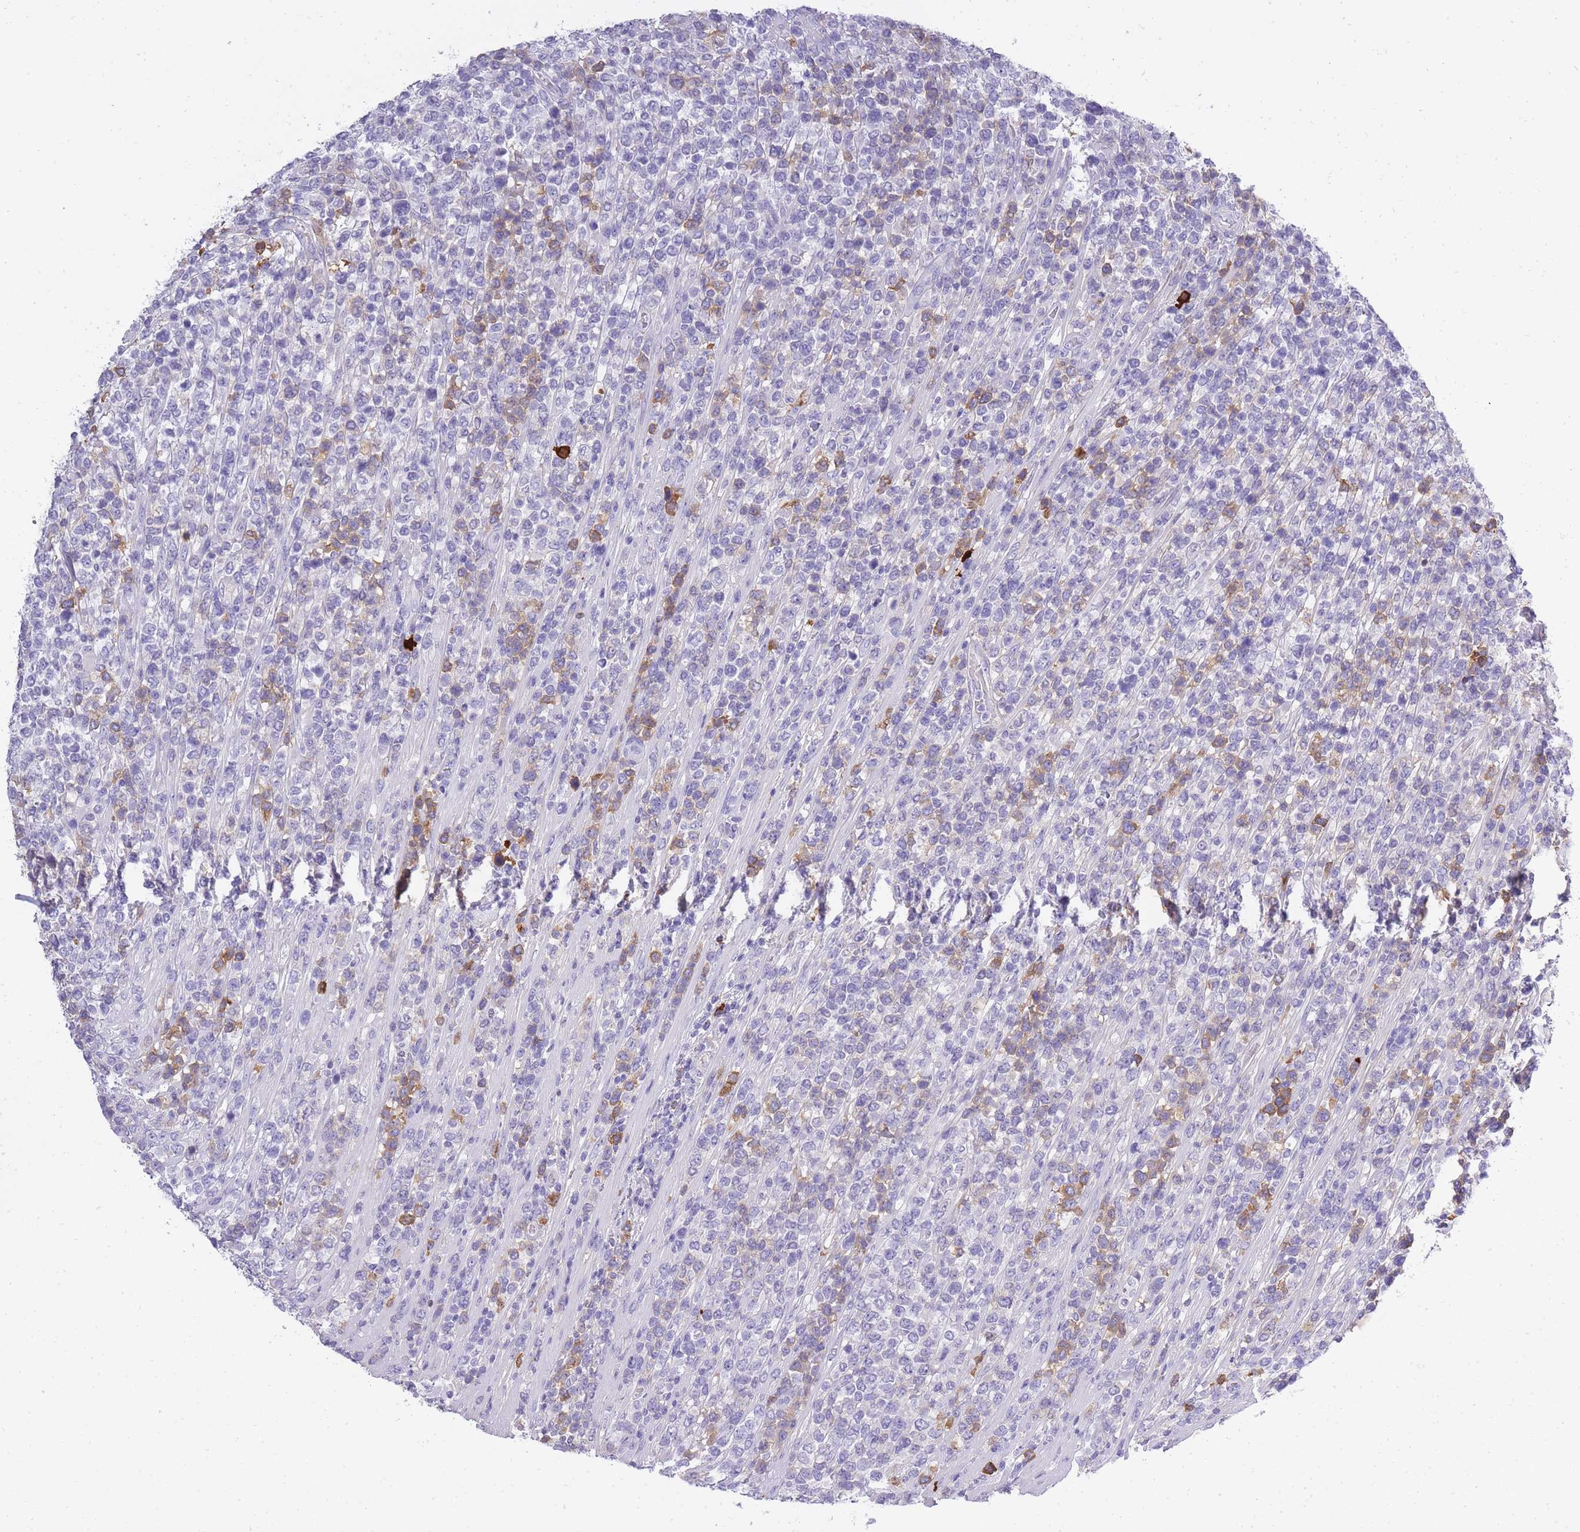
{"staining": {"intensity": "moderate", "quantity": "<25%", "location": "cytoplasmic/membranous"}, "tissue": "lymphoma", "cell_type": "Tumor cells", "image_type": "cancer", "snomed": [{"axis": "morphology", "description": "Malignant lymphoma, non-Hodgkin's type, High grade"}, {"axis": "topography", "description": "Soft tissue"}], "caption": "The image exhibits a brown stain indicating the presence of a protein in the cytoplasmic/membranous of tumor cells in lymphoma.", "gene": "IGKV1D-42", "patient": {"sex": "female", "age": 56}}